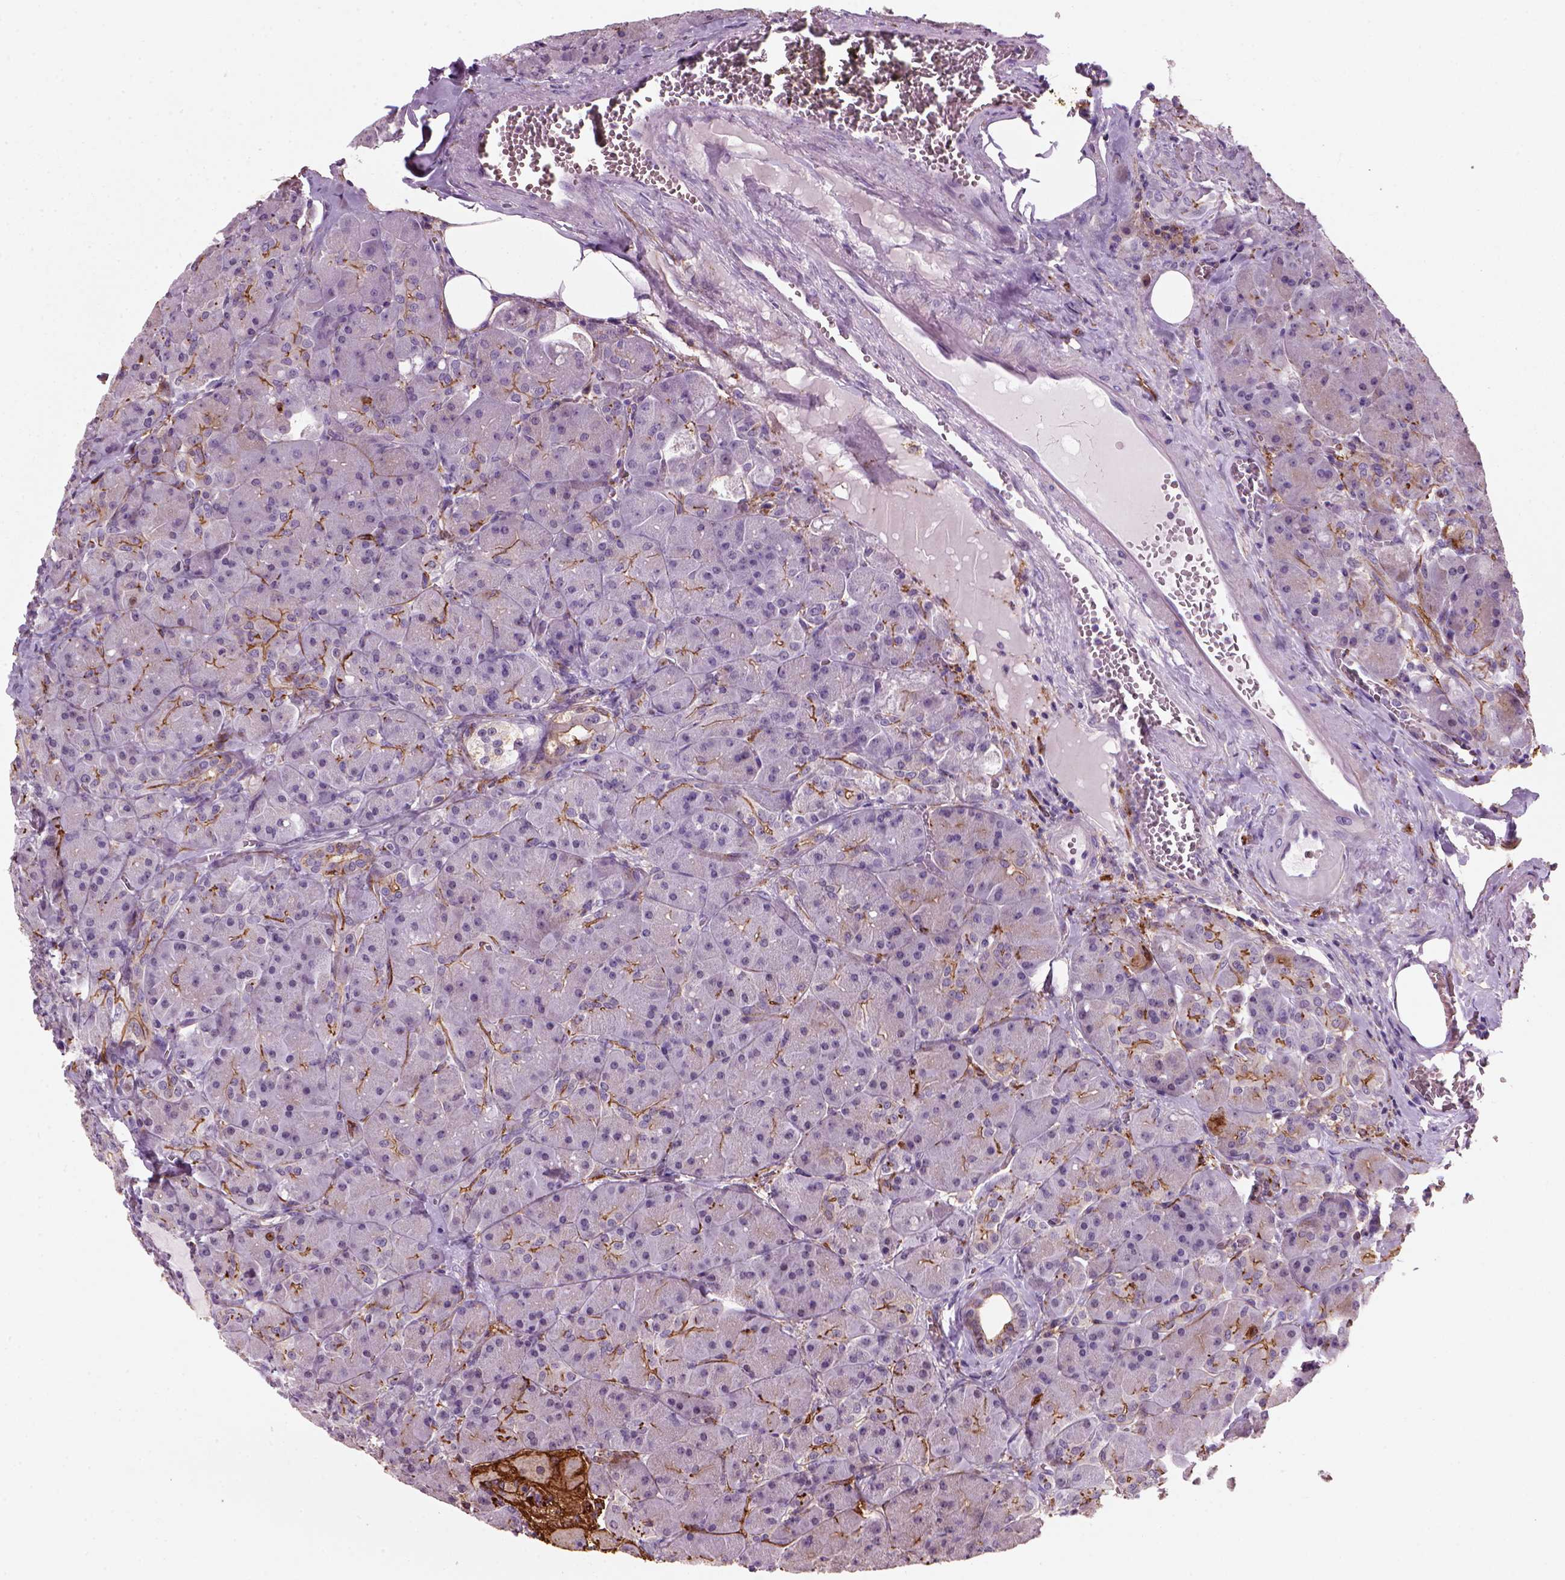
{"staining": {"intensity": "moderate", "quantity": ">75%", "location": "cytoplasmic/membranous"}, "tissue": "pancreas", "cell_type": "Exocrine glandular cells", "image_type": "normal", "snomed": [{"axis": "morphology", "description": "Normal tissue, NOS"}, {"axis": "topography", "description": "Pancreas"}], "caption": "Immunohistochemistry (IHC) (DAB) staining of unremarkable pancreas shows moderate cytoplasmic/membranous protein positivity in approximately >75% of exocrine glandular cells.", "gene": "MARCKS", "patient": {"sex": "male", "age": 55}}